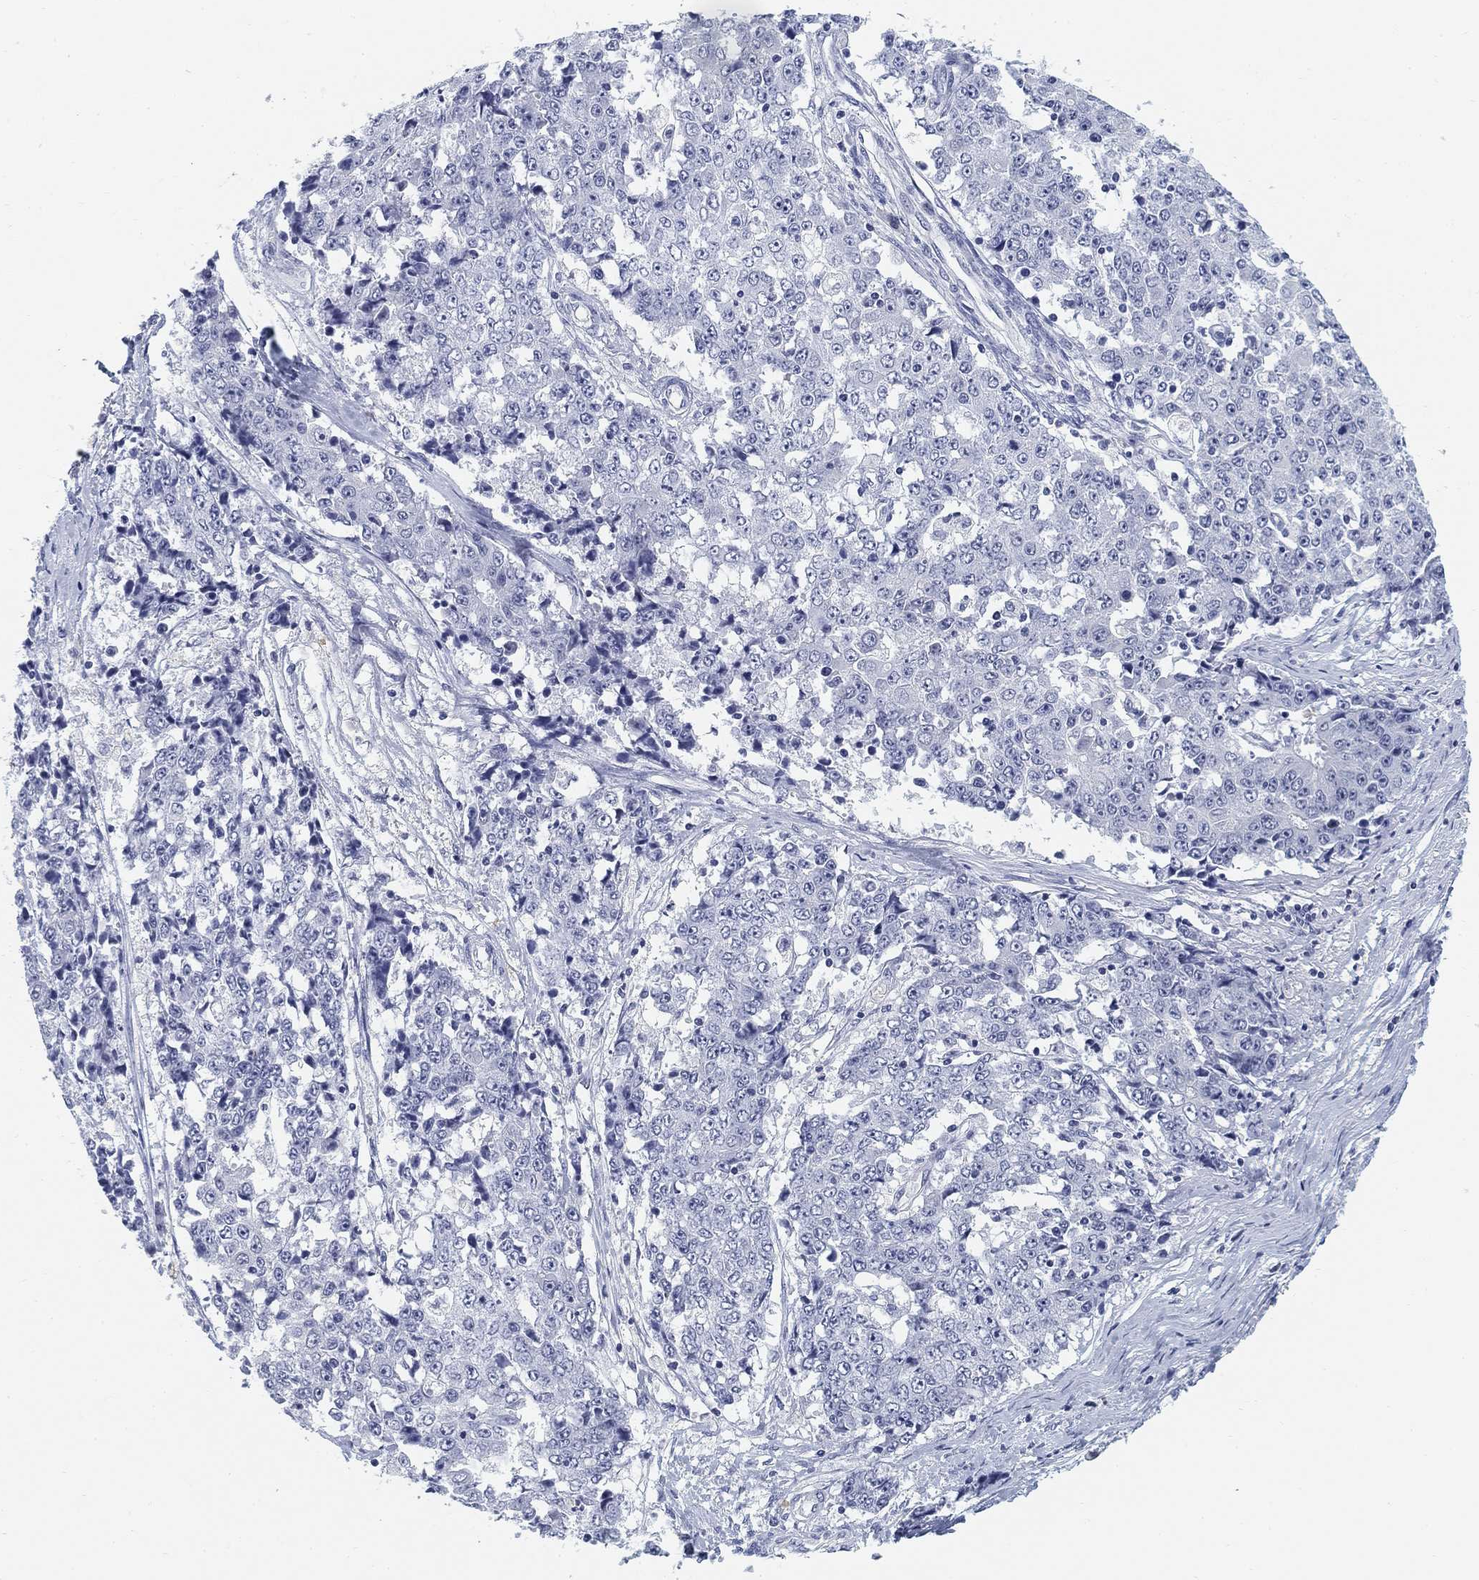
{"staining": {"intensity": "negative", "quantity": "none", "location": "none"}, "tissue": "ovarian cancer", "cell_type": "Tumor cells", "image_type": "cancer", "snomed": [{"axis": "morphology", "description": "Carcinoma, endometroid"}, {"axis": "topography", "description": "Ovary"}], "caption": "Ovarian cancer was stained to show a protein in brown. There is no significant staining in tumor cells. Nuclei are stained in blue.", "gene": "SLC2A5", "patient": {"sex": "female", "age": 42}}